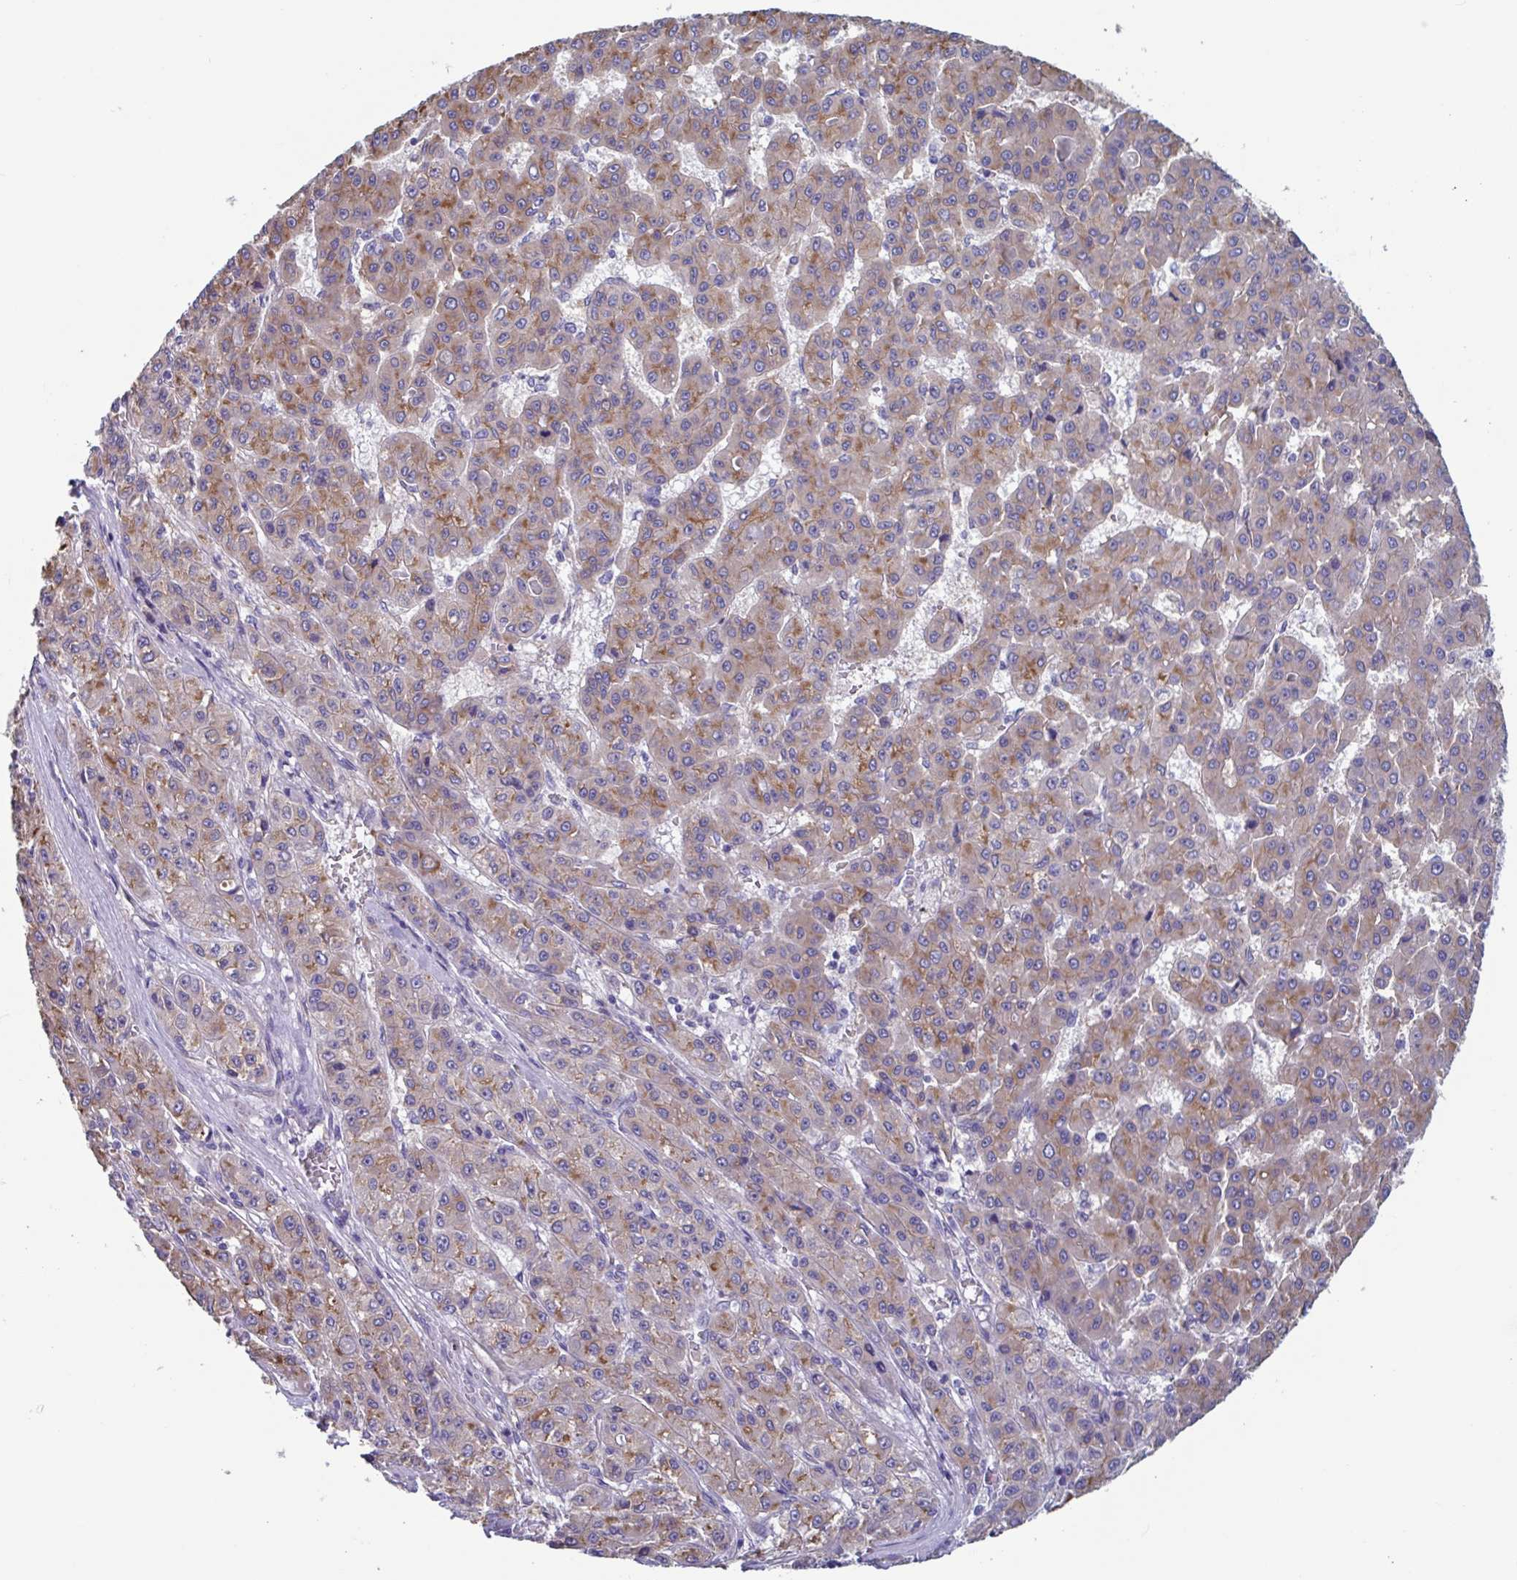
{"staining": {"intensity": "moderate", "quantity": ">75%", "location": "cytoplasmic/membranous"}, "tissue": "liver cancer", "cell_type": "Tumor cells", "image_type": "cancer", "snomed": [{"axis": "morphology", "description": "Carcinoma, Hepatocellular, NOS"}, {"axis": "topography", "description": "Liver"}], "caption": "This histopathology image shows immunohistochemistry (IHC) staining of liver cancer, with medium moderate cytoplasmic/membranous staining in about >75% of tumor cells.", "gene": "LPIN3", "patient": {"sex": "male", "age": 70}}